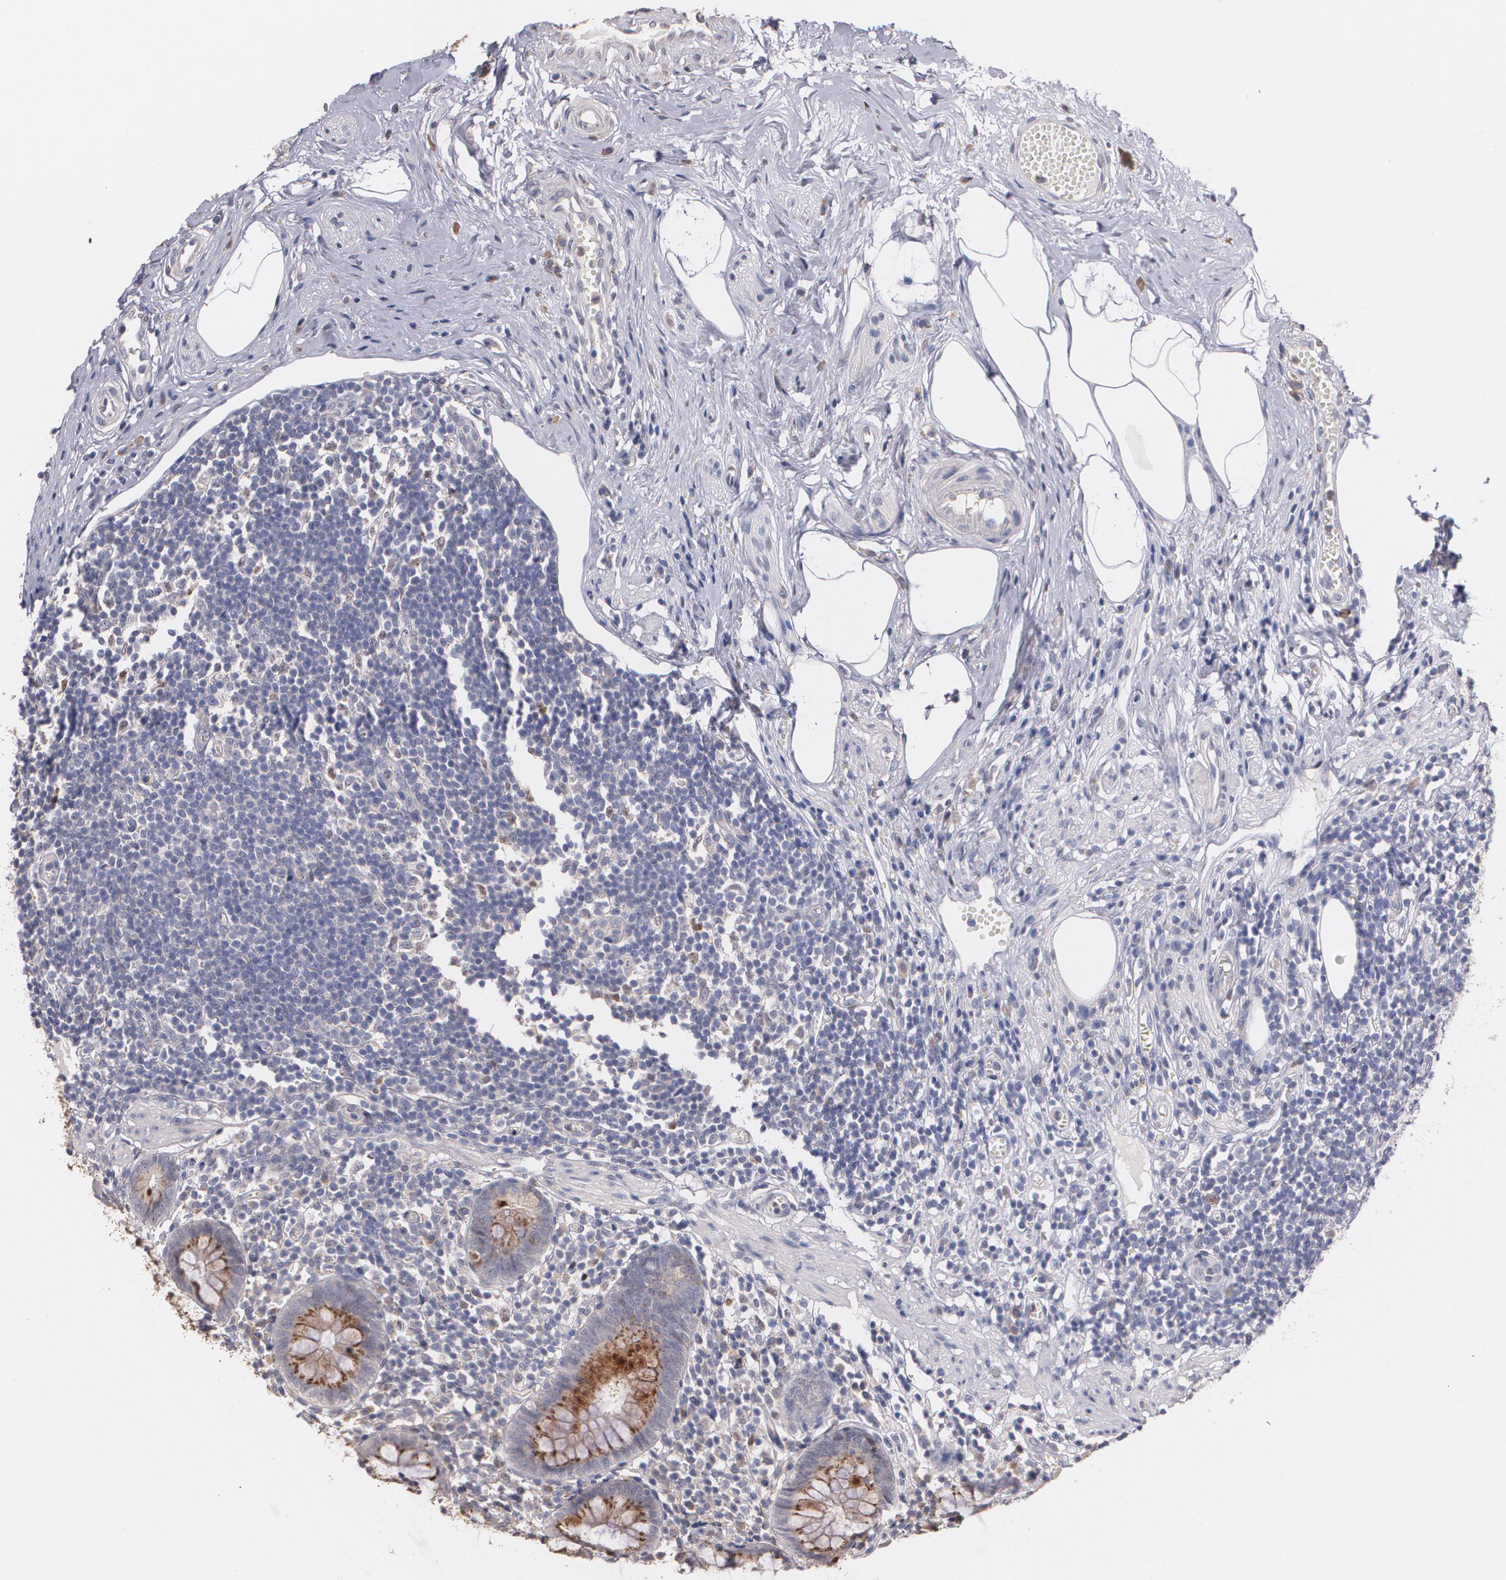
{"staining": {"intensity": "moderate", "quantity": ">75%", "location": "cytoplasmic/membranous"}, "tissue": "appendix", "cell_type": "Glandular cells", "image_type": "normal", "snomed": [{"axis": "morphology", "description": "Normal tissue, NOS"}, {"axis": "topography", "description": "Appendix"}], "caption": "Immunohistochemistry histopathology image of normal appendix: human appendix stained using IHC exhibits medium levels of moderate protein expression localized specifically in the cytoplasmic/membranous of glandular cells, appearing as a cytoplasmic/membranous brown color.", "gene": "ATF3", "patient": {"sex": "male", "age": 38}}